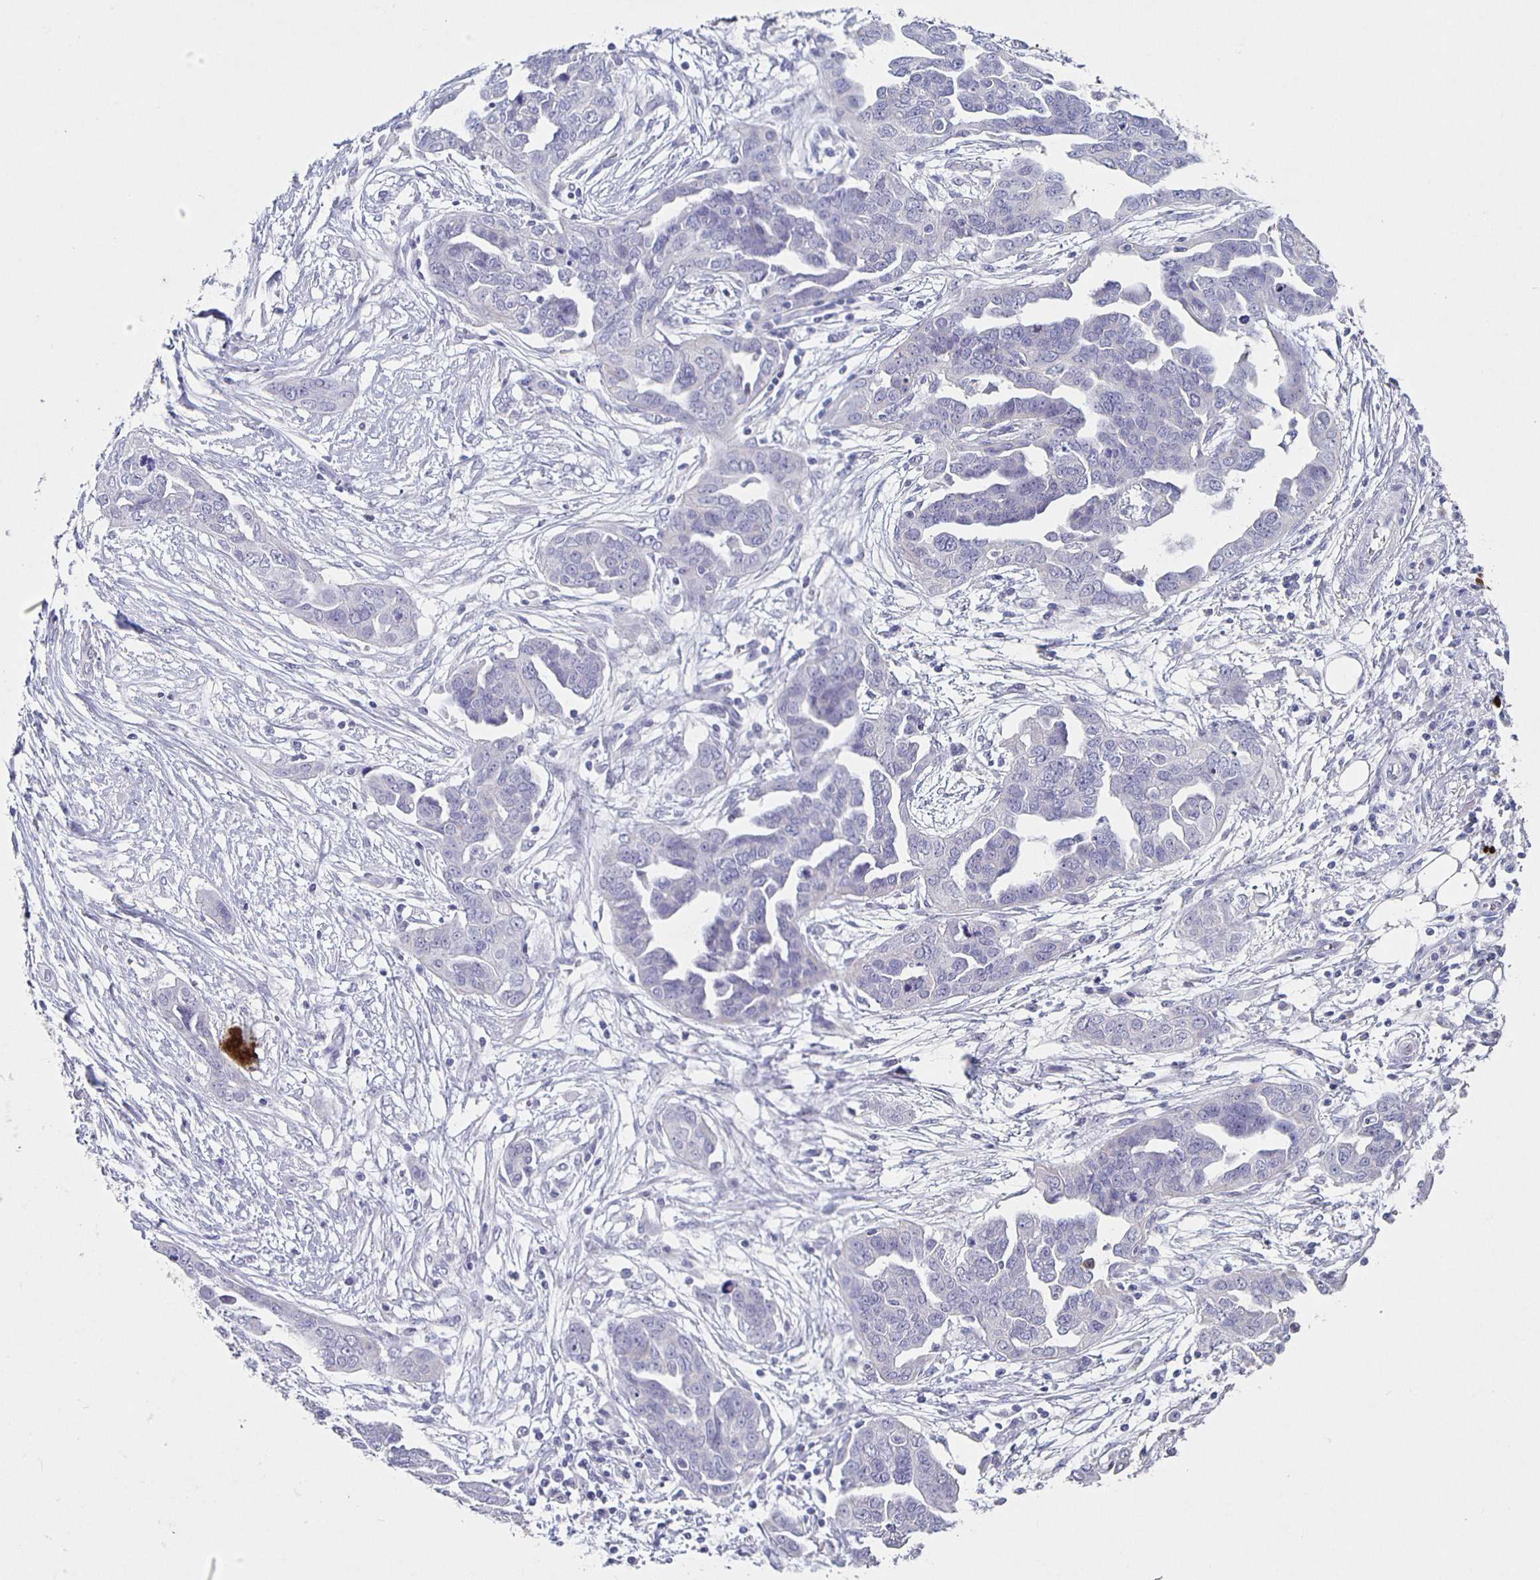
{"staining": {"intensity": "negative", "quantity": "none", "location": "none"}, "tissue": "ovarian cancer", "cell_type": "Tumor cells", "image_type": "cancer", "snomed": [{"axis": "morphology", "description": "Cystadenocarcinoma, serous, NOS"}, {"axis": "topography", "description": "Ovary"}], "caption": "IHC photomicrograph of ovarian serous cystadenocarcinoma stained for a protein (brown), which displays no expression in tumor cells.", "gene": "CARNS1", "patient": {"sex": "female", "age": 59}}